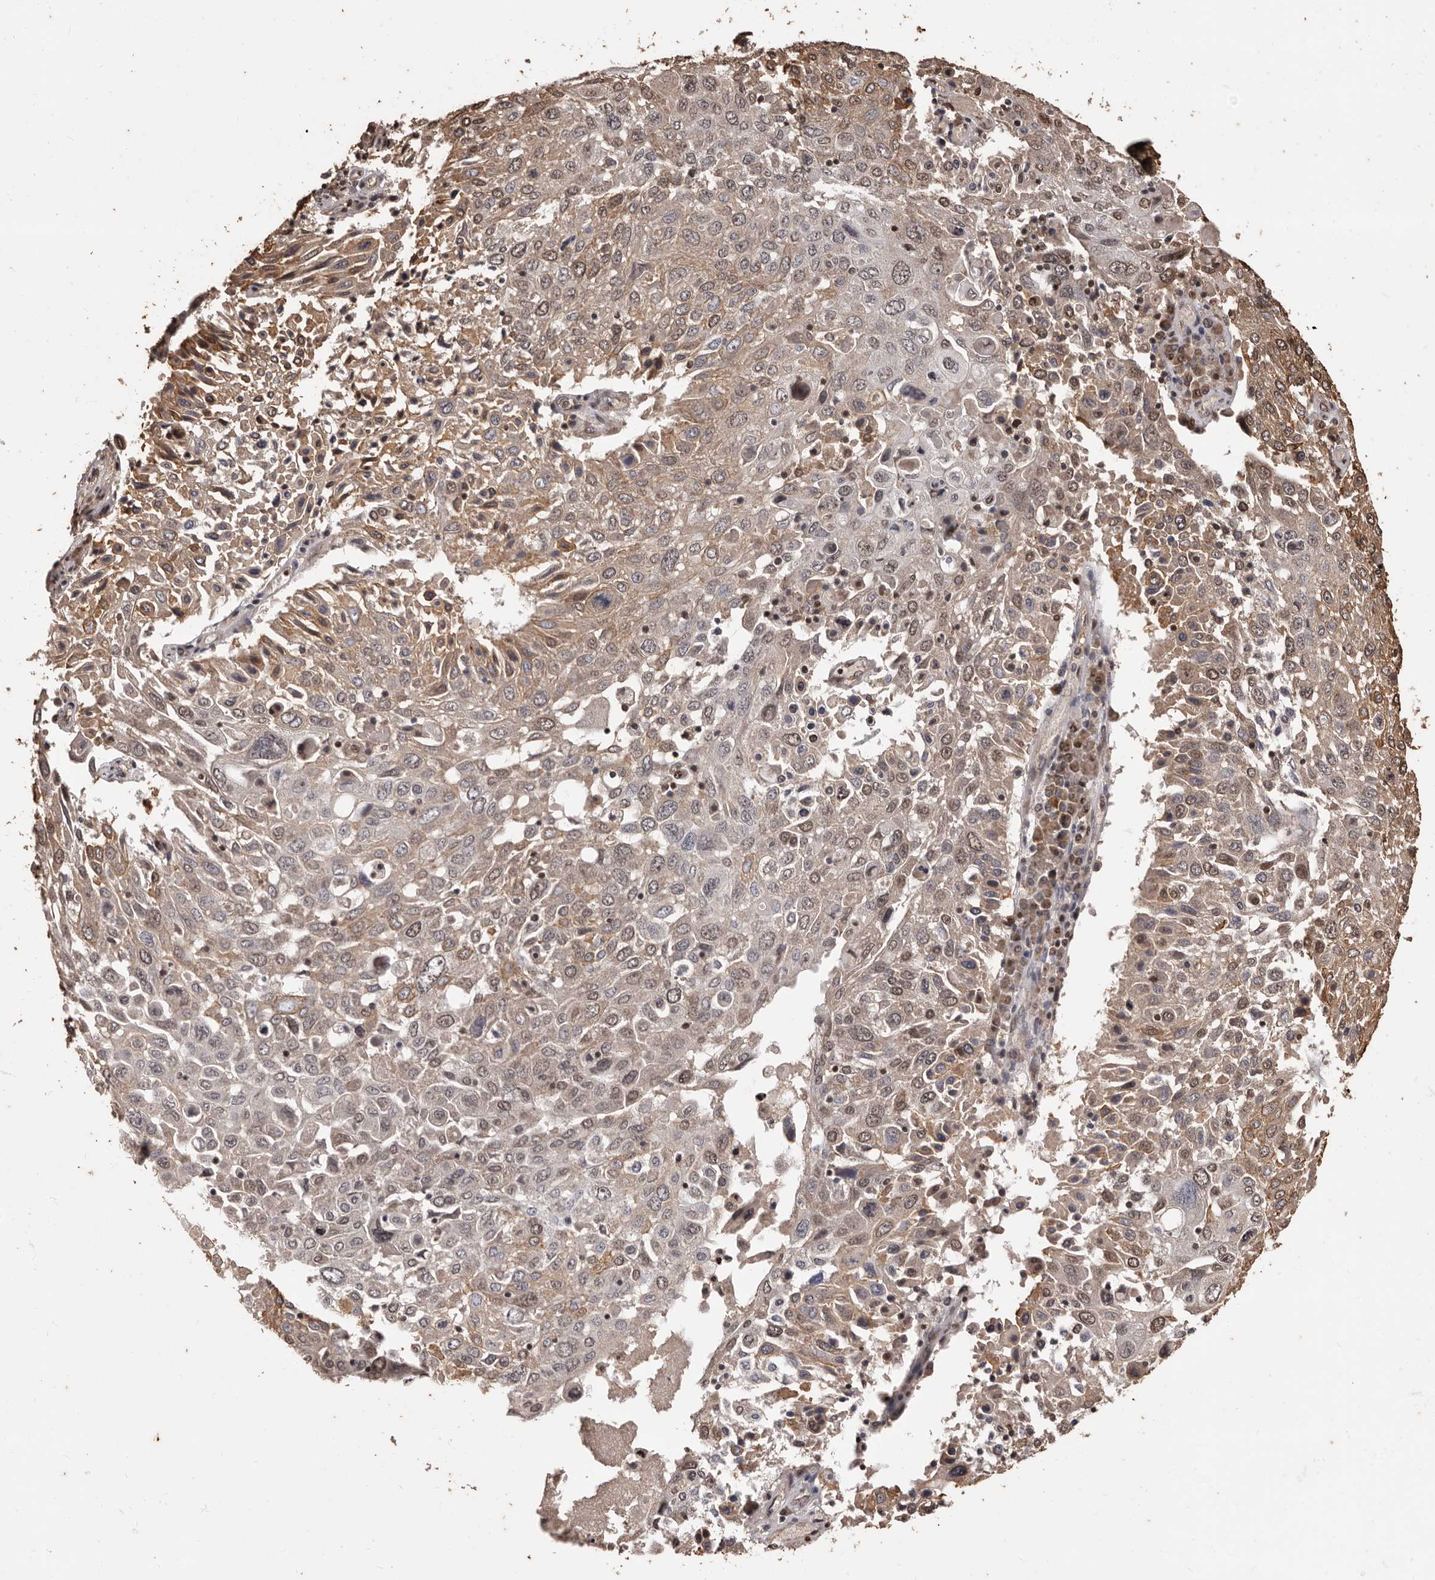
{"staining": {"intensity": "weak", "quantity": "25%-75%", "location": "cytoplasmic/membranous,nuclear"}, "tissue": "lung cancer", "cell_type": "Tumor cells", "image_type": "cancer", "snomed": [{"axis": "morphology", "description": "Squamous cell carcinoma, NOS"}, {"axis": "topography", "description": "Lung"}], "caption": "Immunohistochemistry (DAB (3,3'-diaminobenzidine)) staining of lung cancer (squamous cell carcinoma) displays weak cytoplasmic/membranous and nuclear protein positivity in about 25%-75% of tumor cells. (DAB = brown stain, brightfield microscopy at high magnification).", "gene": "NAV1", "patient": {"sex": "male", "age": 65}}